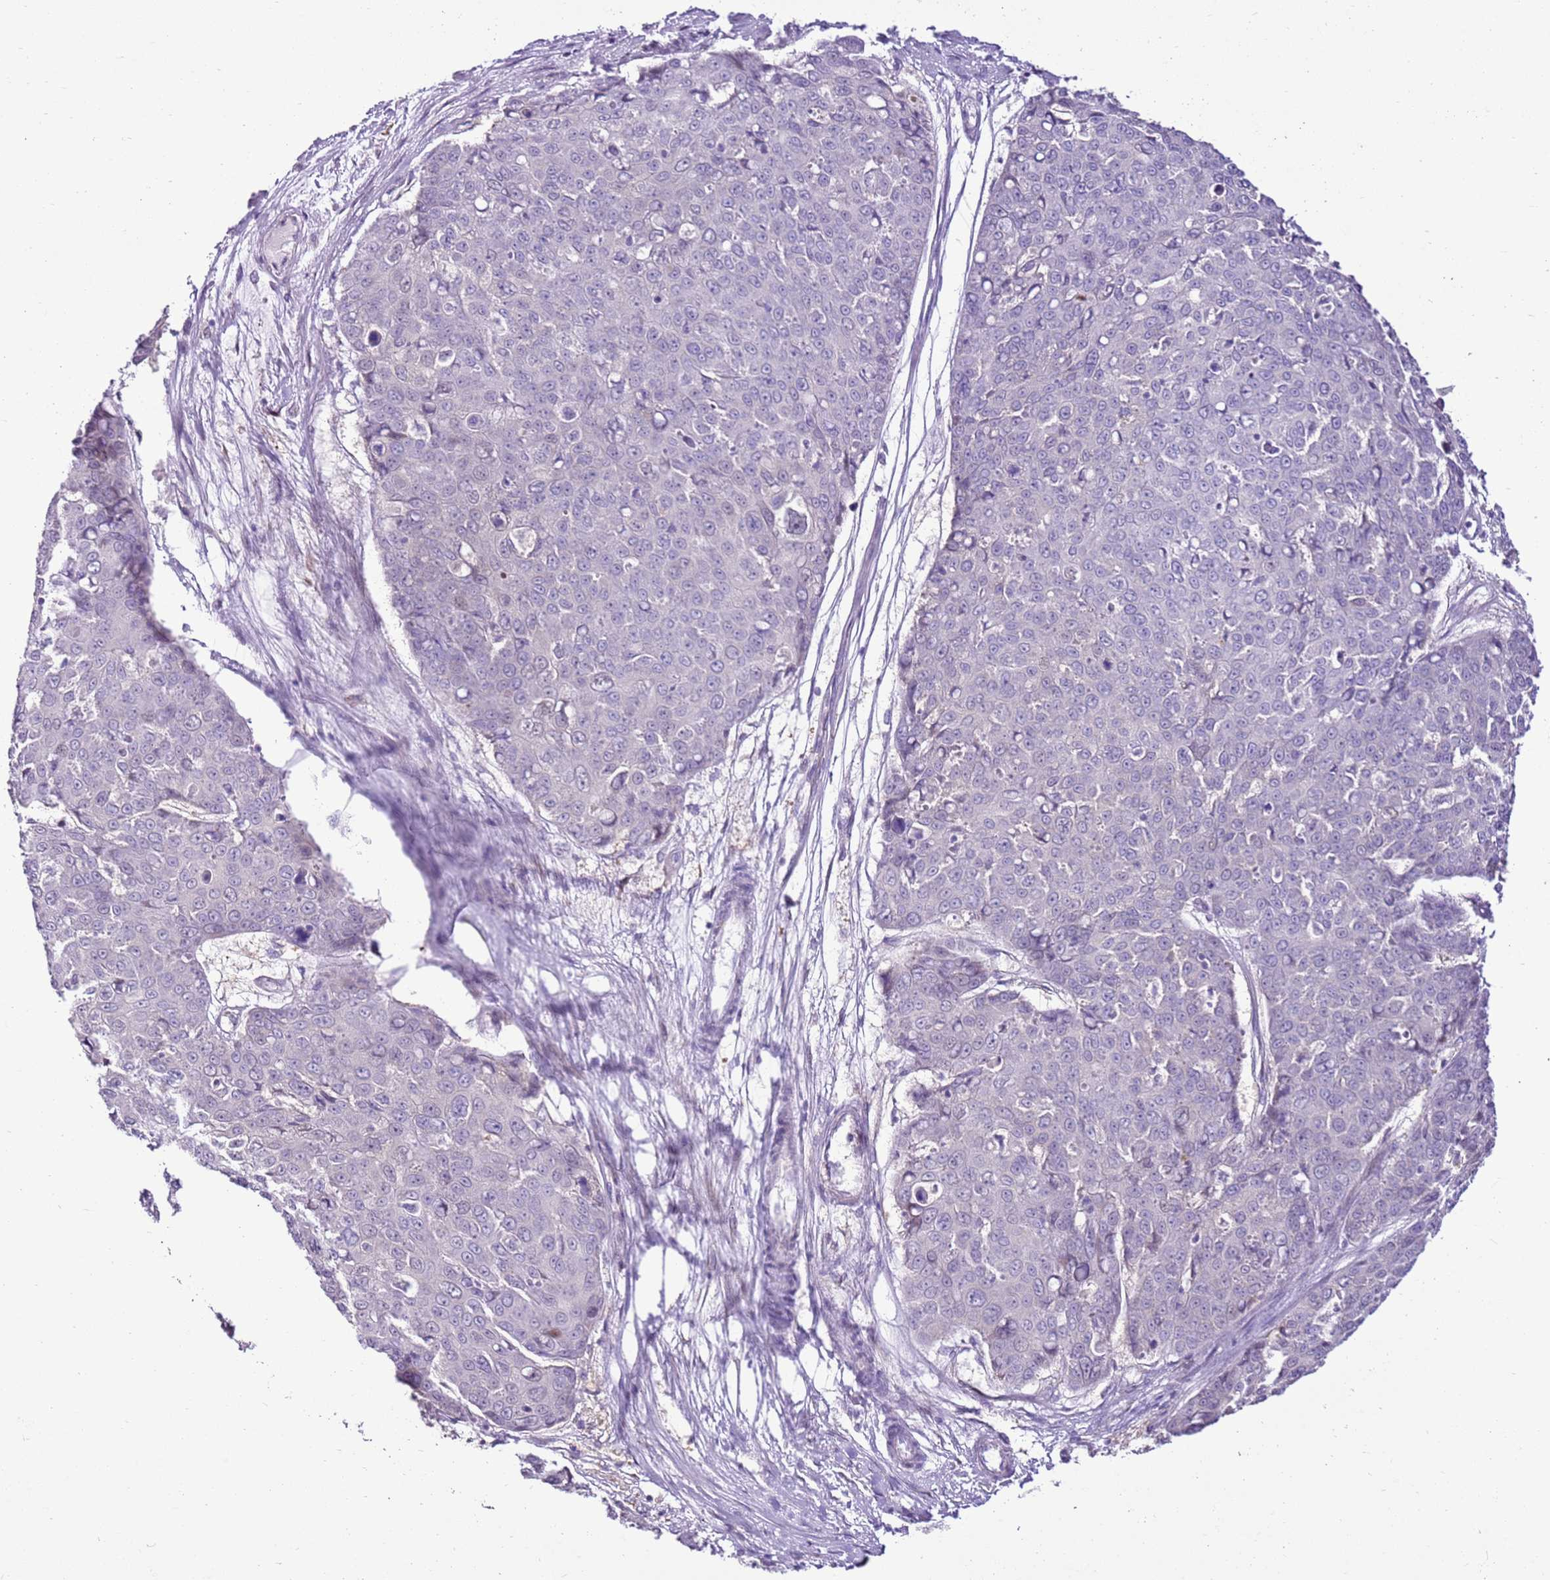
{"staining": {"intensity": "negative", "quantity": "none", "location": "none"}, "tissue": "skin cancer", "cell_type": "Tumor cells", "image_type": "cancer", "snomed": [{"axis": "morphology", "description": "Squamous cell carcinoma, NOS"}, {"axis": "topography", "description": "Skin"}], "caption": "This is a photomicrograph of immunohistochemistry (IHC) staining of skin cancer, which shows no staining in tumor cells.", "gene": "SLC38A5", "patient": {"sex": "male", "age": 71}}